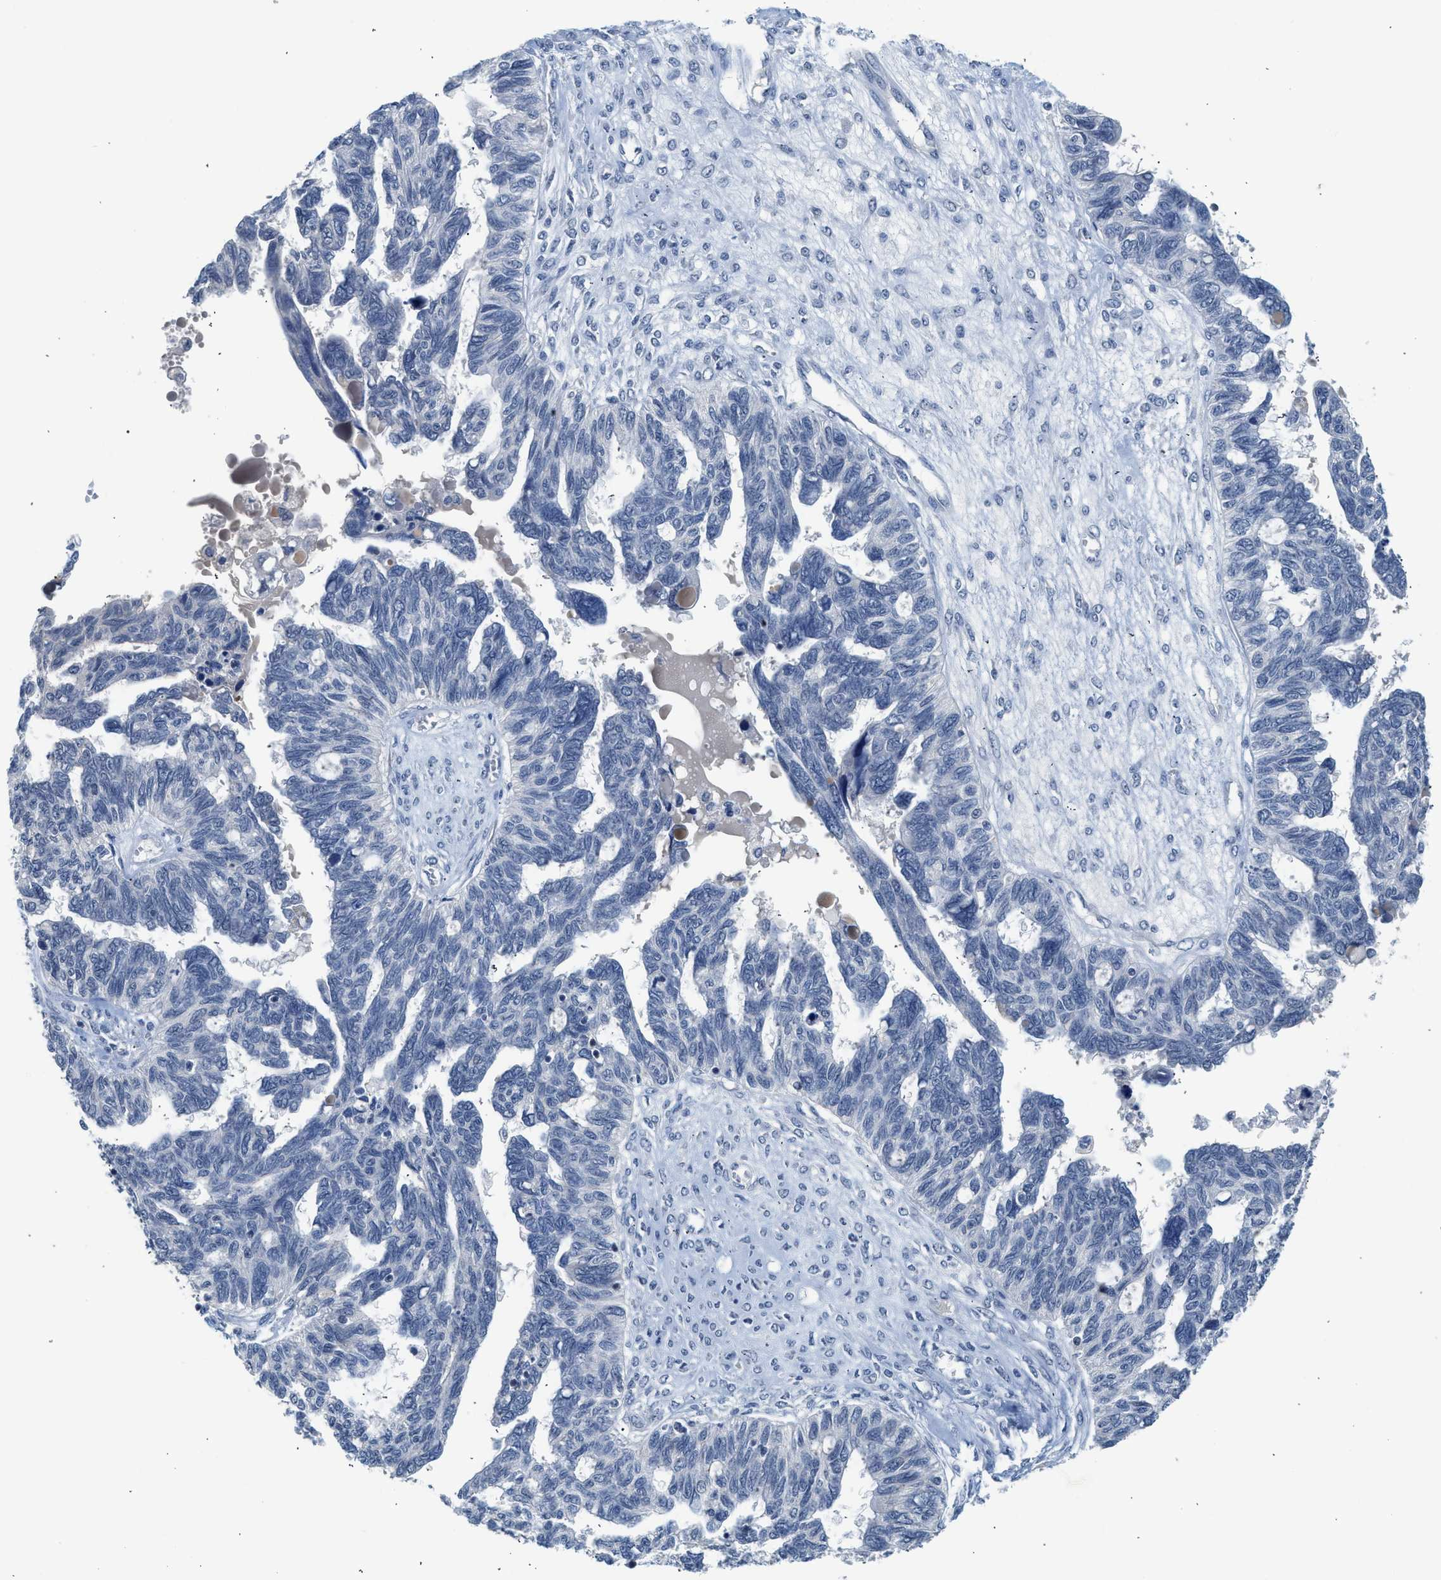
{"staining": {"intensity": "negative", "quantity": "none", "location": "none"}, "tissue": "ovarian cancer", "cell_type": "Tumor cells", "image_type": "cancer", "snomed": [{"axis": "morphology", "description": "Cystadenocarcinoma, serous, NOS"}, {"axis": "topography", "description": "Ovary"}], "caption": "IHC photomicrograph of neoplastic tissue: human ovarian serous cystadenocarcinoma stained with DAB (3,3'-diaminobenzidine) exhibits no significant protein staining in tumor cells.", "gene": "CSF3R", "patient": {"sex": "female", "age": 79}}